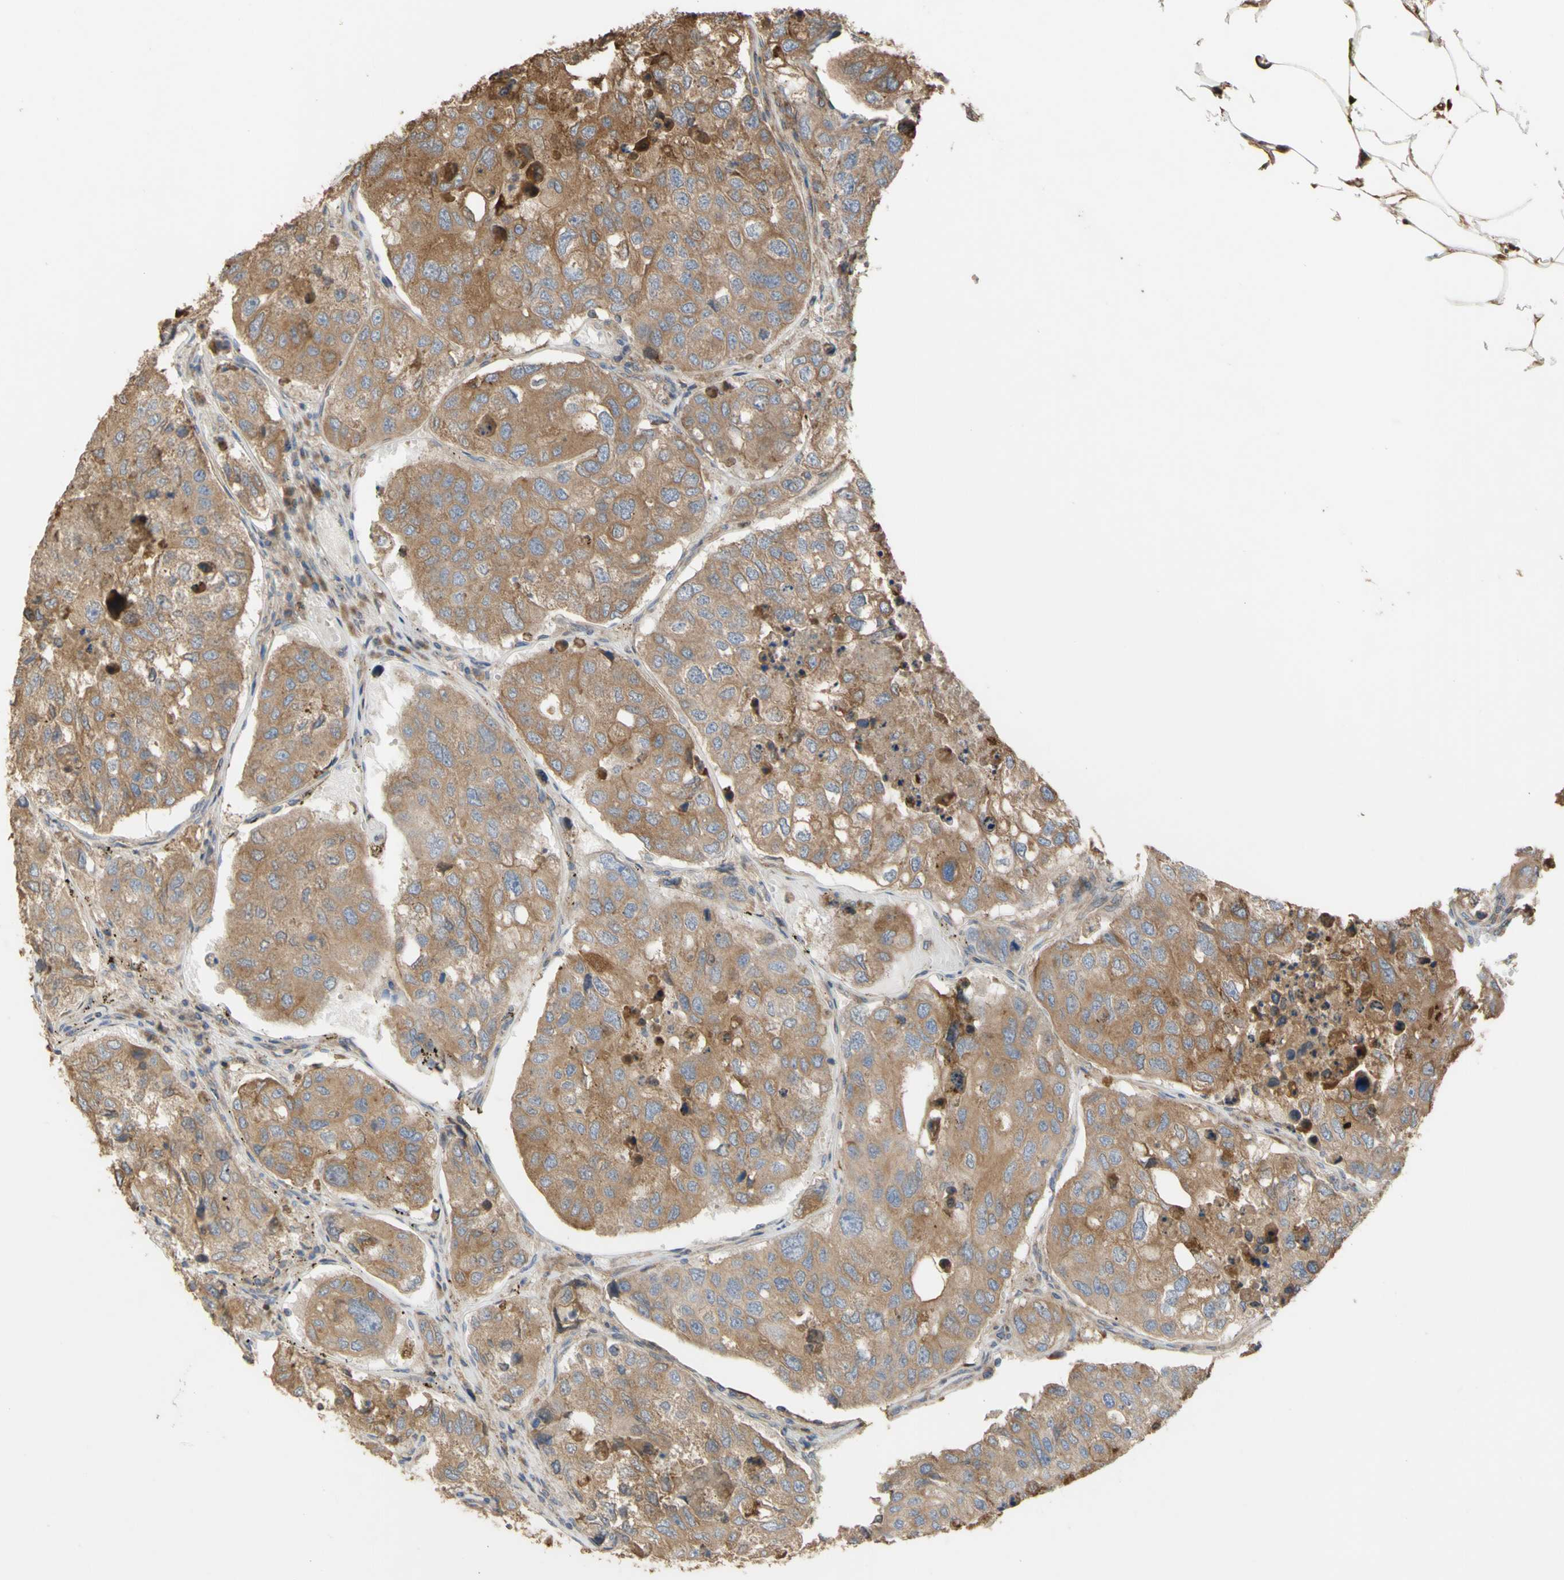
{"staining": {"intensity": "moderate", "quantity": ">75%", "location": "cytoplasmic/membranous"}, "tissue": "urothelial cancer", "cell_type": "Tumor cells", "image_type": "cancer", "snomed": [{"axis": "morphology", "description": "Urothelial carcinoma, High grade"}, {"axis": "topography", "description": "Lymph node"}, {"axis": "topography", "description": "Urinary bladder"}], "caption": "Urothelial cancer stained with immunohistochemistry (IHC) reveals moderate cytoplasmic/membranous expression in approximately >75% of tumor cells.", "gene": "NECTIN3", "patient": {"sex": "male", "age": 51}}